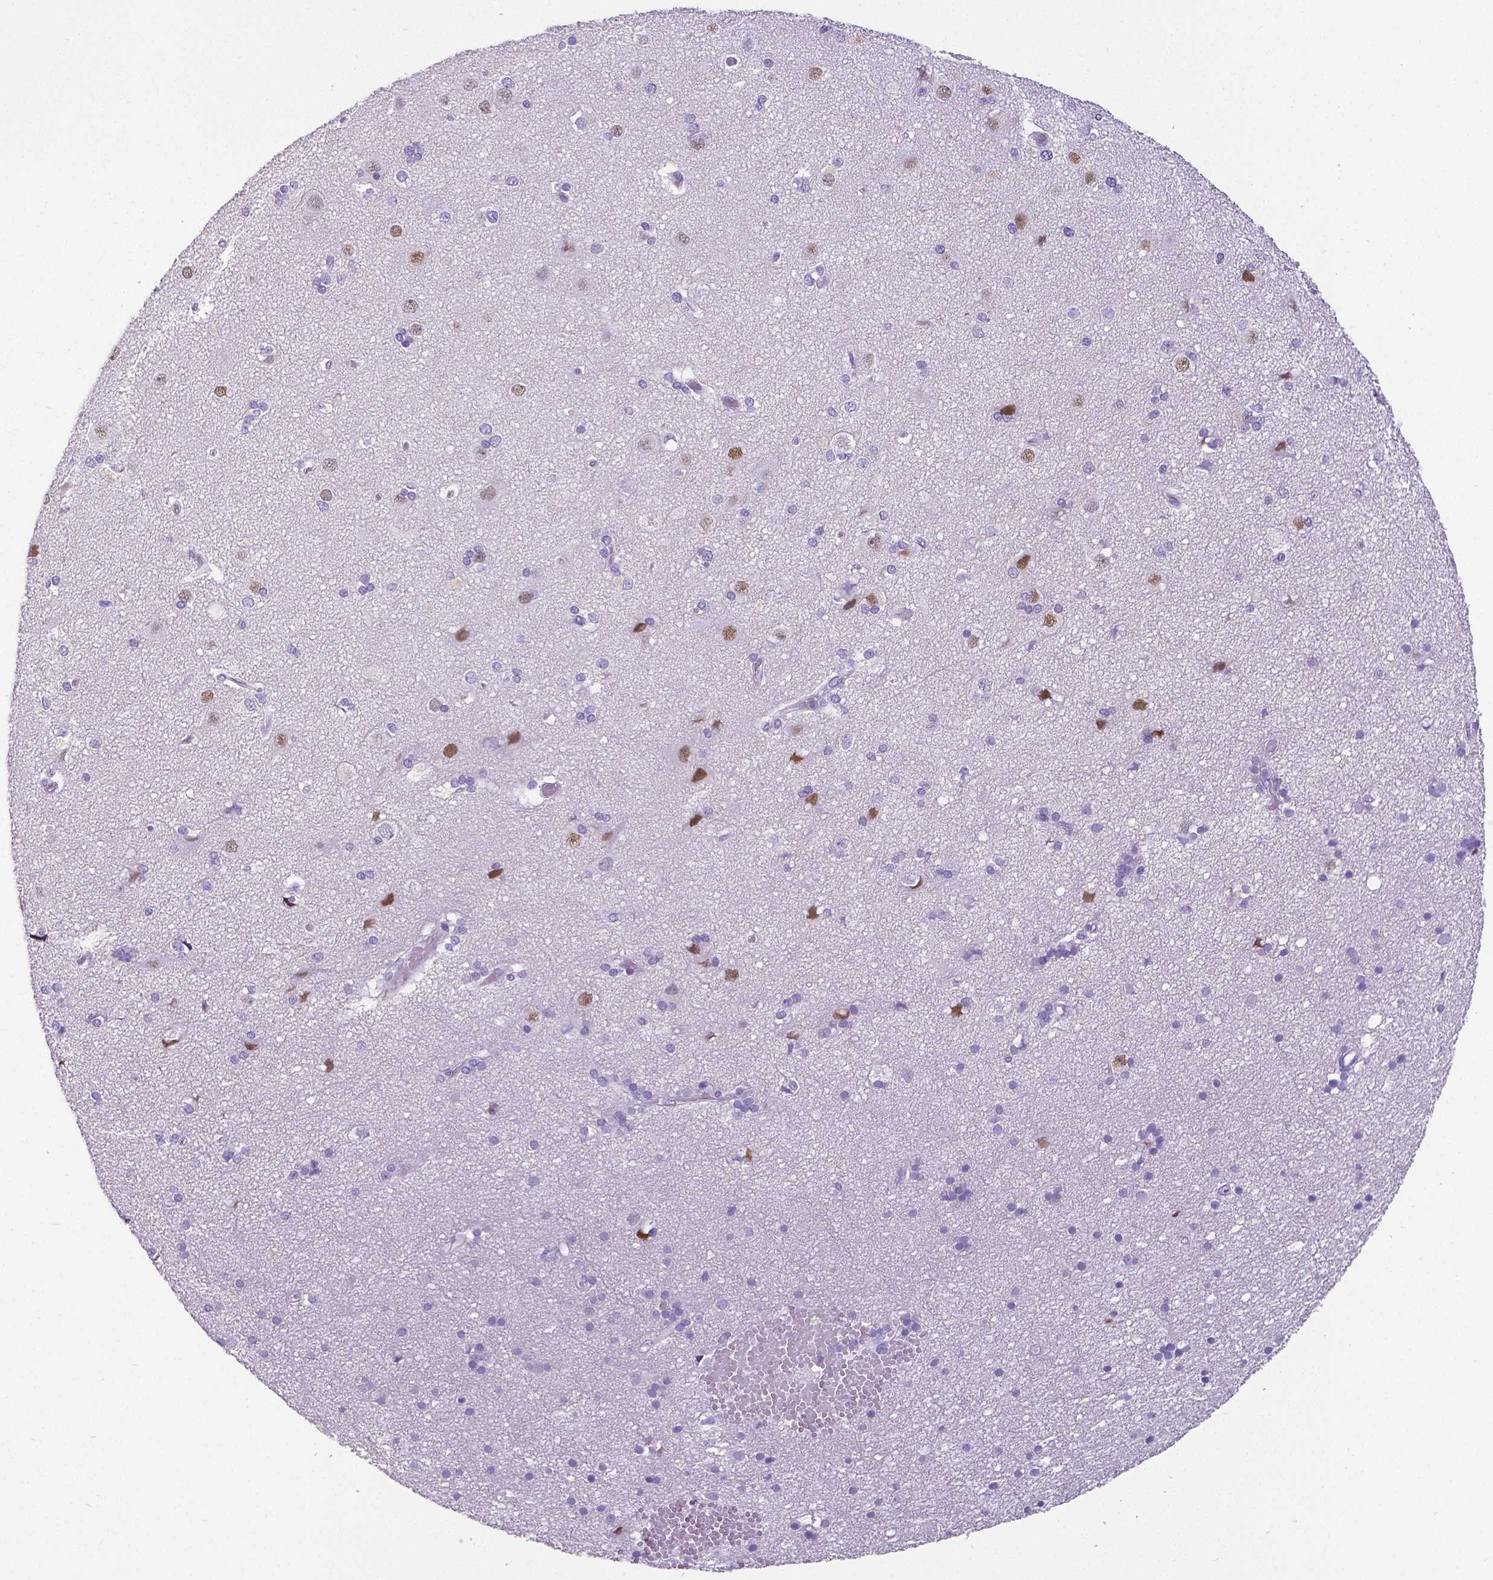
{"staining": {"intensity": "negative", "quantity": "none", "location": "none"}, "tissue": "cerebral cortex", "cell_type": "Endothelial cells", "image_type": "normal", "snomed": [{"axis": "morphology", "description": "Normal tissue, NOS"}, {"axis": "morphology", "description": "Glioma, malignant, High grade"}, {"axis": "topography", "description": "Cerebral cortex"}], "caption": "The immunohistochemistry histopathology image has no significant positivity in endothelial cells of cerebral cortex. (Brightfield microscopy of DAB IHC at high magnification).", "gene": "SATB2", "patient": {"sex": "male", "age": 71}}